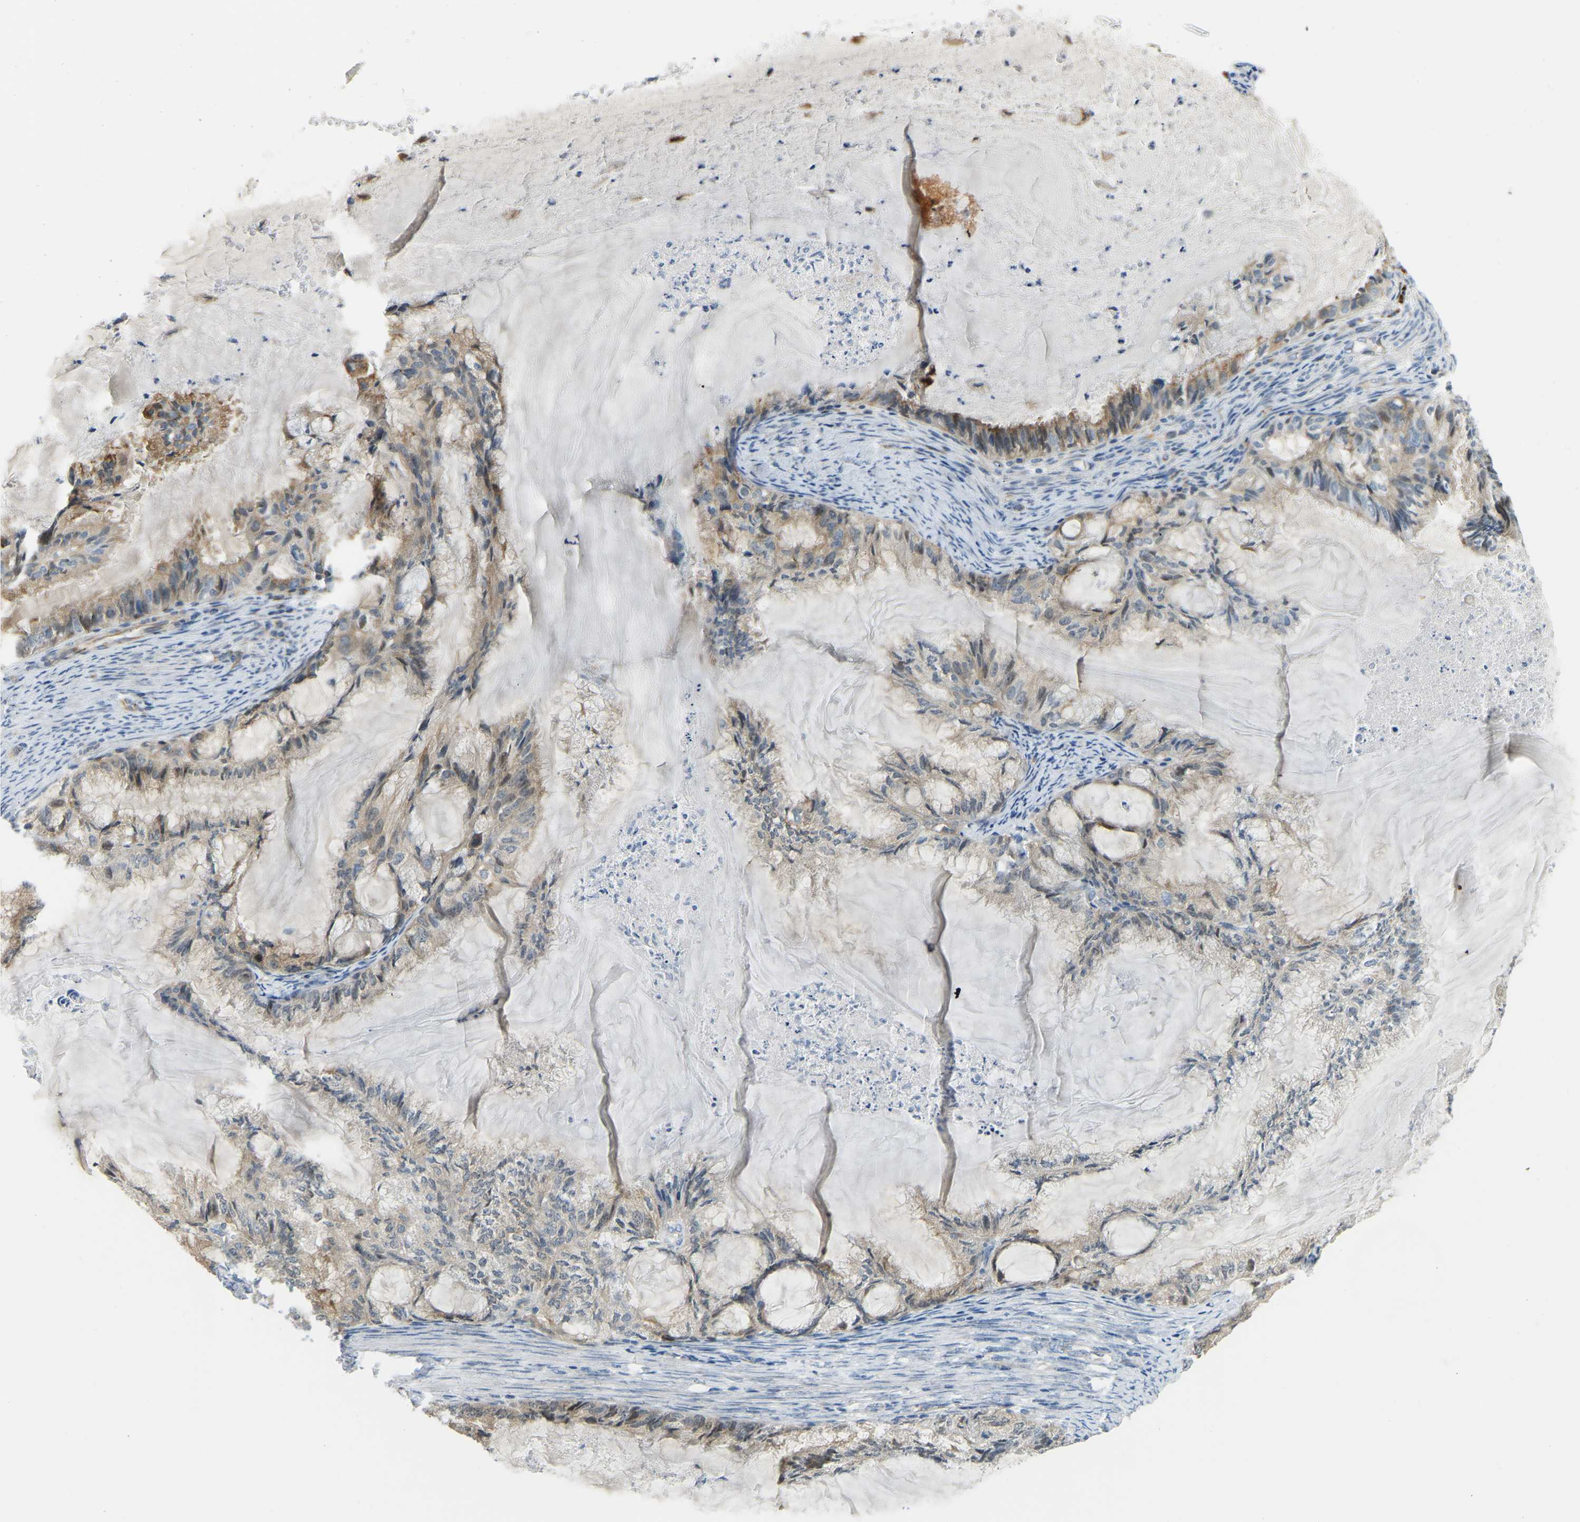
{"staining": {"intensity": "moderate", "quantity": "<25%", "location": "cytoplasmic/membranous"}, "tissue": "endometrial cancer", "cell_type": "Tumor cells", "image_type": "cancer", "snomed": [{"axis": "morphology", "description": "Adenocarcinoma, NOS"}, {"axis": "topography", "description": "Endometrium"}], "caption": "Endometrial cancer (adenocarcinoma) stained with a protein marker demonstrates moderate staining in tumor cells.", "gene": "NME8", "patient": {"sex": "female", "age": 86}}